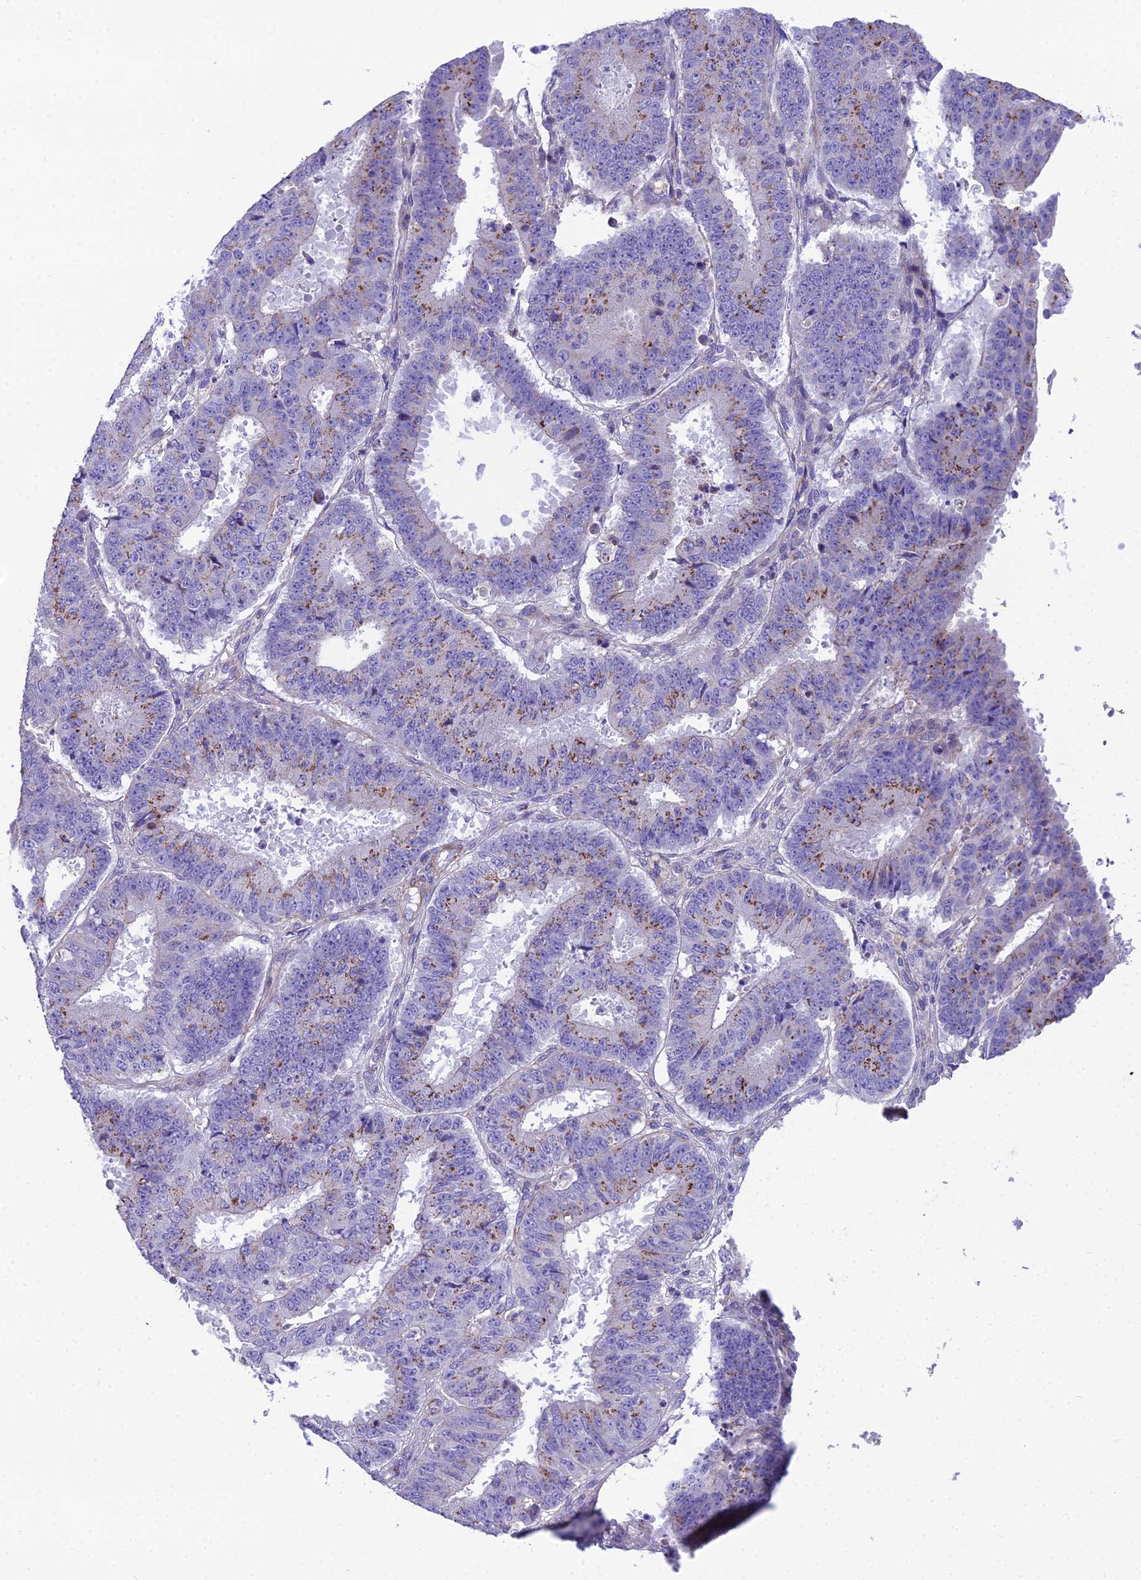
{"staining": {"intensity": "moderate", "quantity": "25%-75%", "location": "cytoplasmic/membranous"}, "tissue": "ovarian cancer", "cell_type": "Tumor cells", "image_type": "cancer", "snomed": [{"axis": "morphology", "description": "Carcinoma, endometroid"}, {"axis": "topography", "description": "Appendix"}, {"axis": "topography", "description": "Ovary"}], "caption": "Brown immunohistochemical staining in endometroid carcinoma (ovarian) reveals moderate cytoplasmic/membranous expression in approximately 25%-75% of tumor cells.", "gene": "GFRA1", "patient": {"sex": "female", "age": 42}}